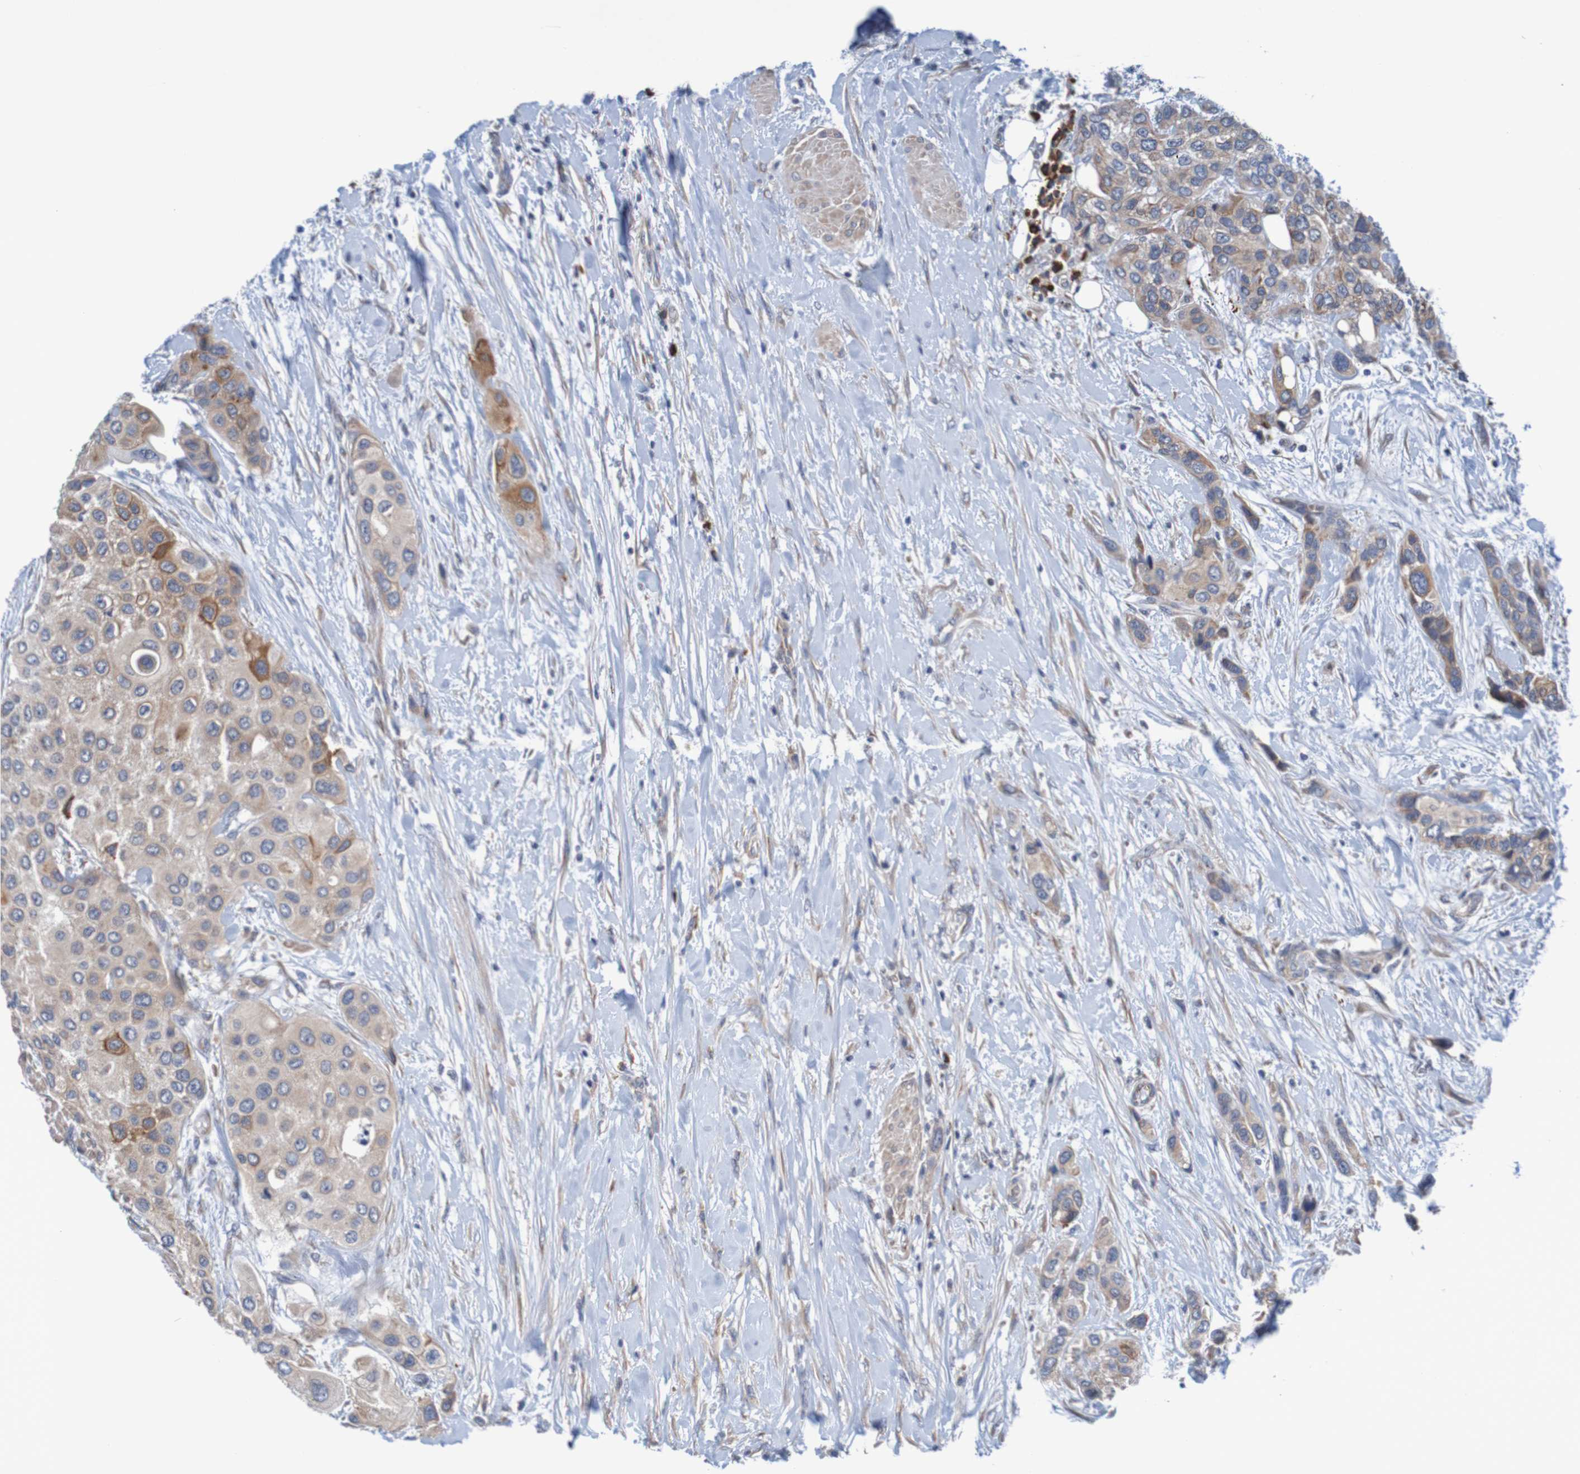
{"staining": {"intensity": "weak", "quantity": ">75%", "location": "cytoplasmic/membranous"}, "tissue": "urothelial cancer", "cell_type": "Tumor cells", "image_type": "cancer", "snomed": [{"axis": "morphology", "description": "Urothelial carcinoma, High grade"}, {"axis": "topography", "description": "Urinary bladder"}], "caption": "Brown immunohistochemical staining in high-grade urothelial carcinoma exhibits weak cytoplasmic/membranous expression in approximately >75% of tumor cells.", "gene": "CLDN18", "patient": {"sex": "female", "age": 56}}